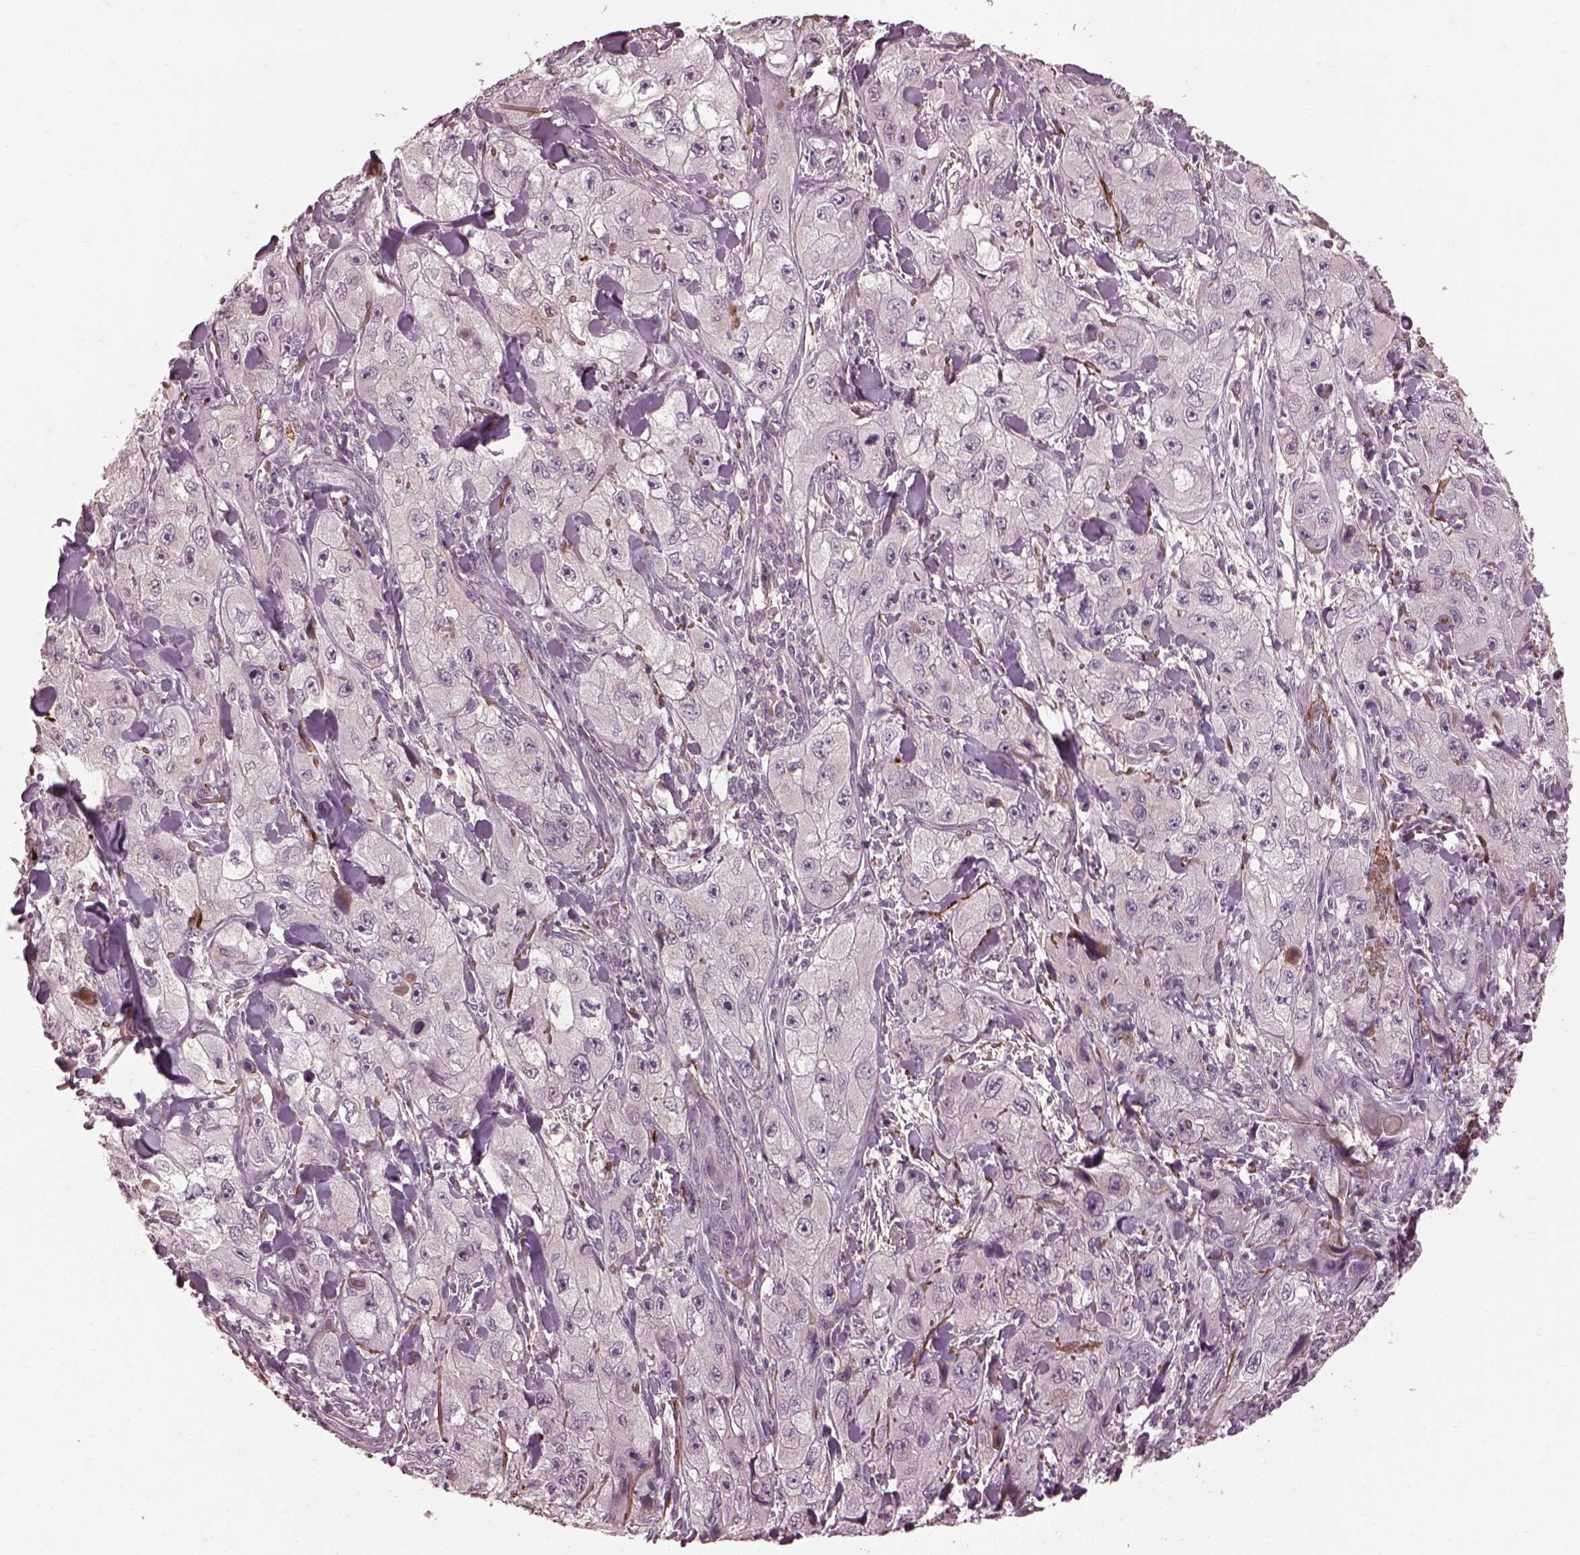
{"staining": {"intensity": "negative", "quantity": "none", "location": "none"}, "tissue": "skin cancer", "cell_type": "Tumor cells", "image_type": "cancer", "snomed": [{"axis": "morphology", "description": "Squamous cell carcinoma, NOS"}, {"axis": "topography", "description": "Skin"}, {"axis": "topography", "description": "Subcutis"}], "caption": "Immunohistochemistry of skin squamous cell carcinoma demonstrates no positivity in tumor cells.", "gene": "EFEMP1", "patient": {"sex": "male", "age": 73}}